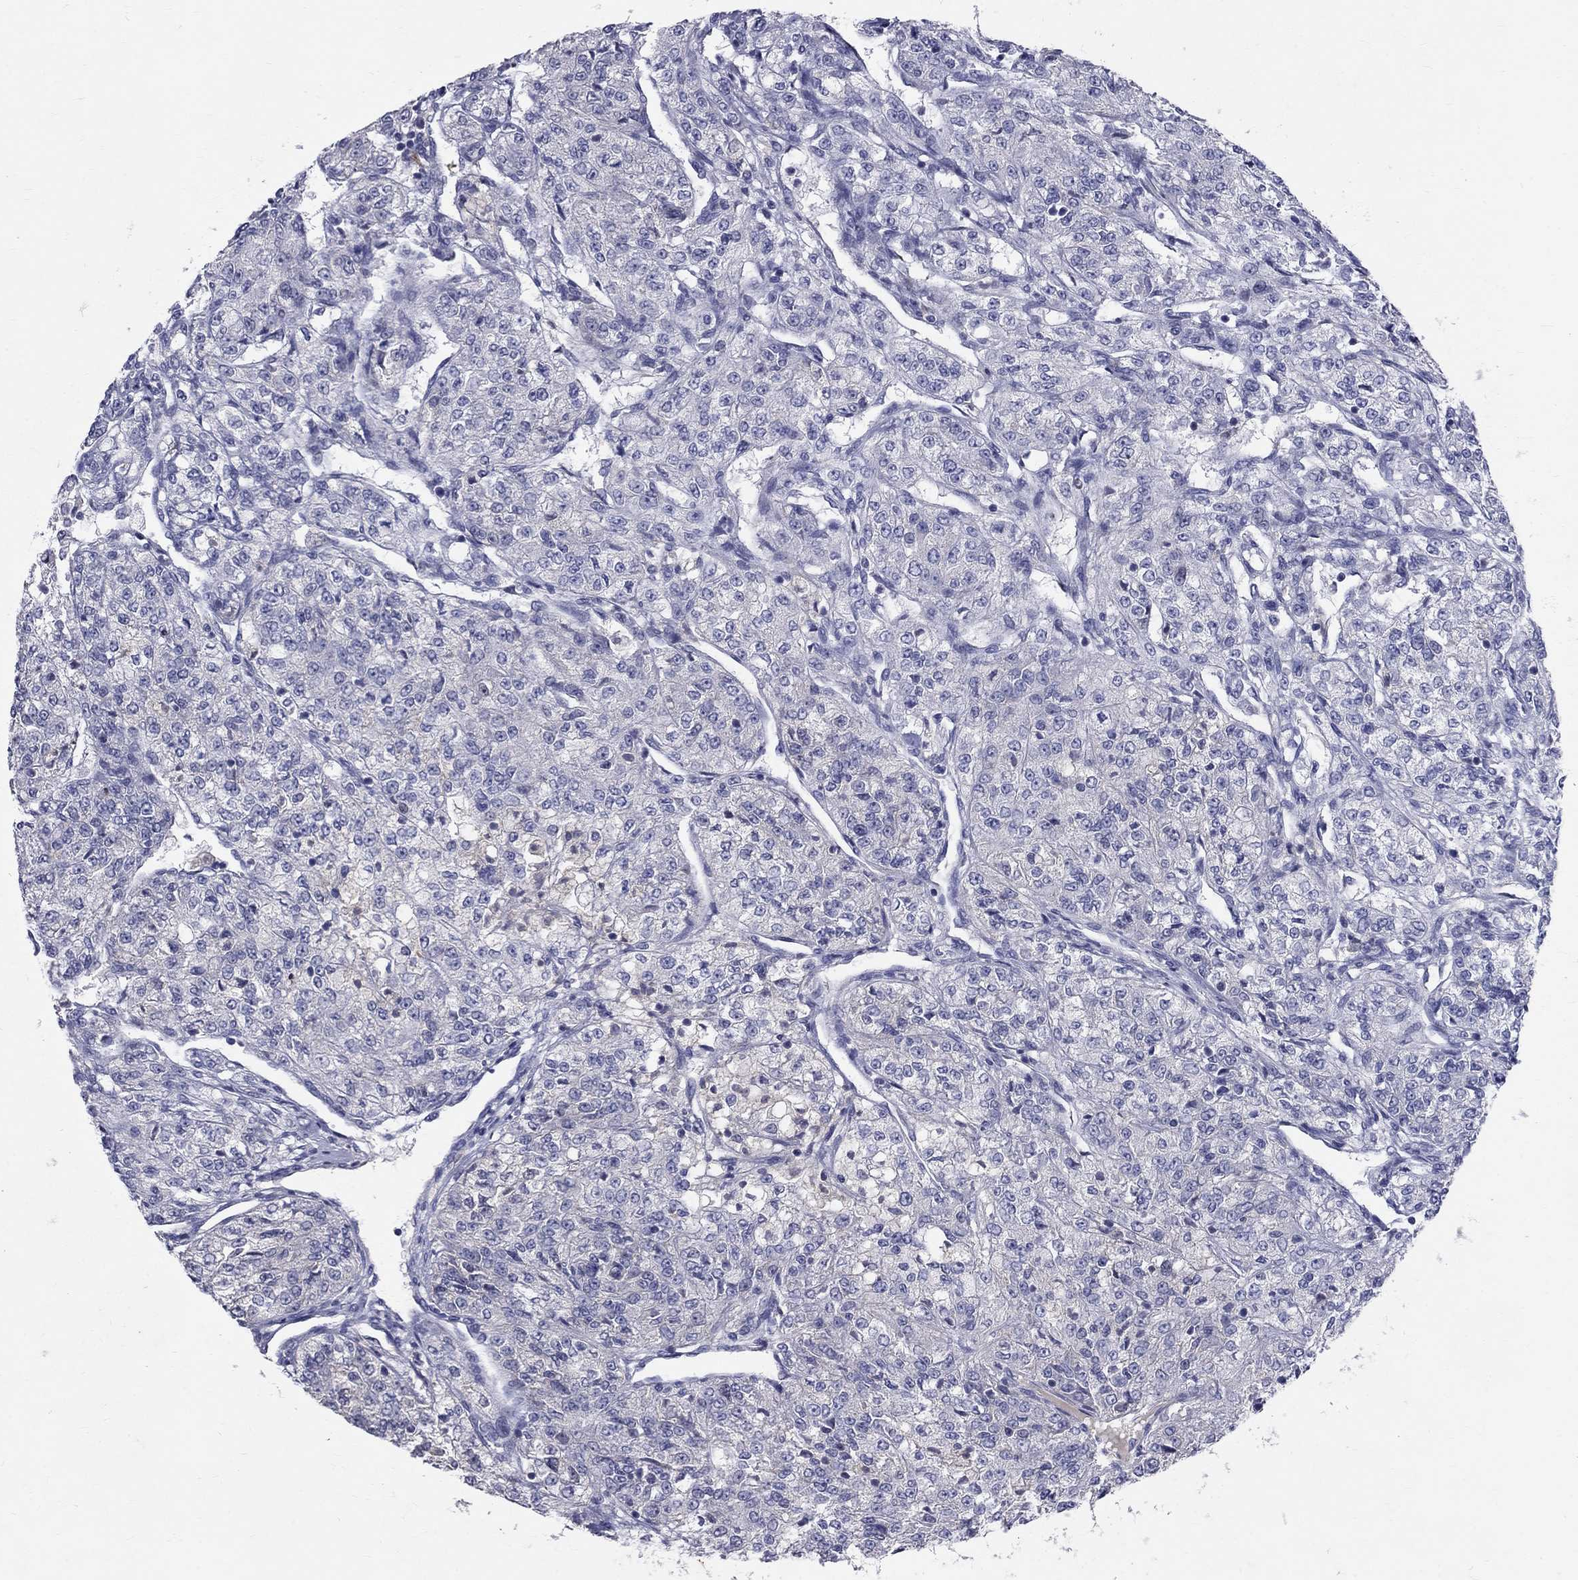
{"staining": {"intensity": "negative", "quantity": "none", "location": "none"}, "tissue": "renal cancer", "cell_type": "Tumor cells", "image_type": "cancer", "snomed": [{"axis": "morphology", "description": "Adenocarcinoma, NOS"}, {"axis": "topography", "description": "Kidney"}], "caption": "Renal cancer was stained to show a protein in brown. There is no significant staining in tumor cells.", "gene": "SLC4A10", "patient": {"sex": "female", "age": 63}}